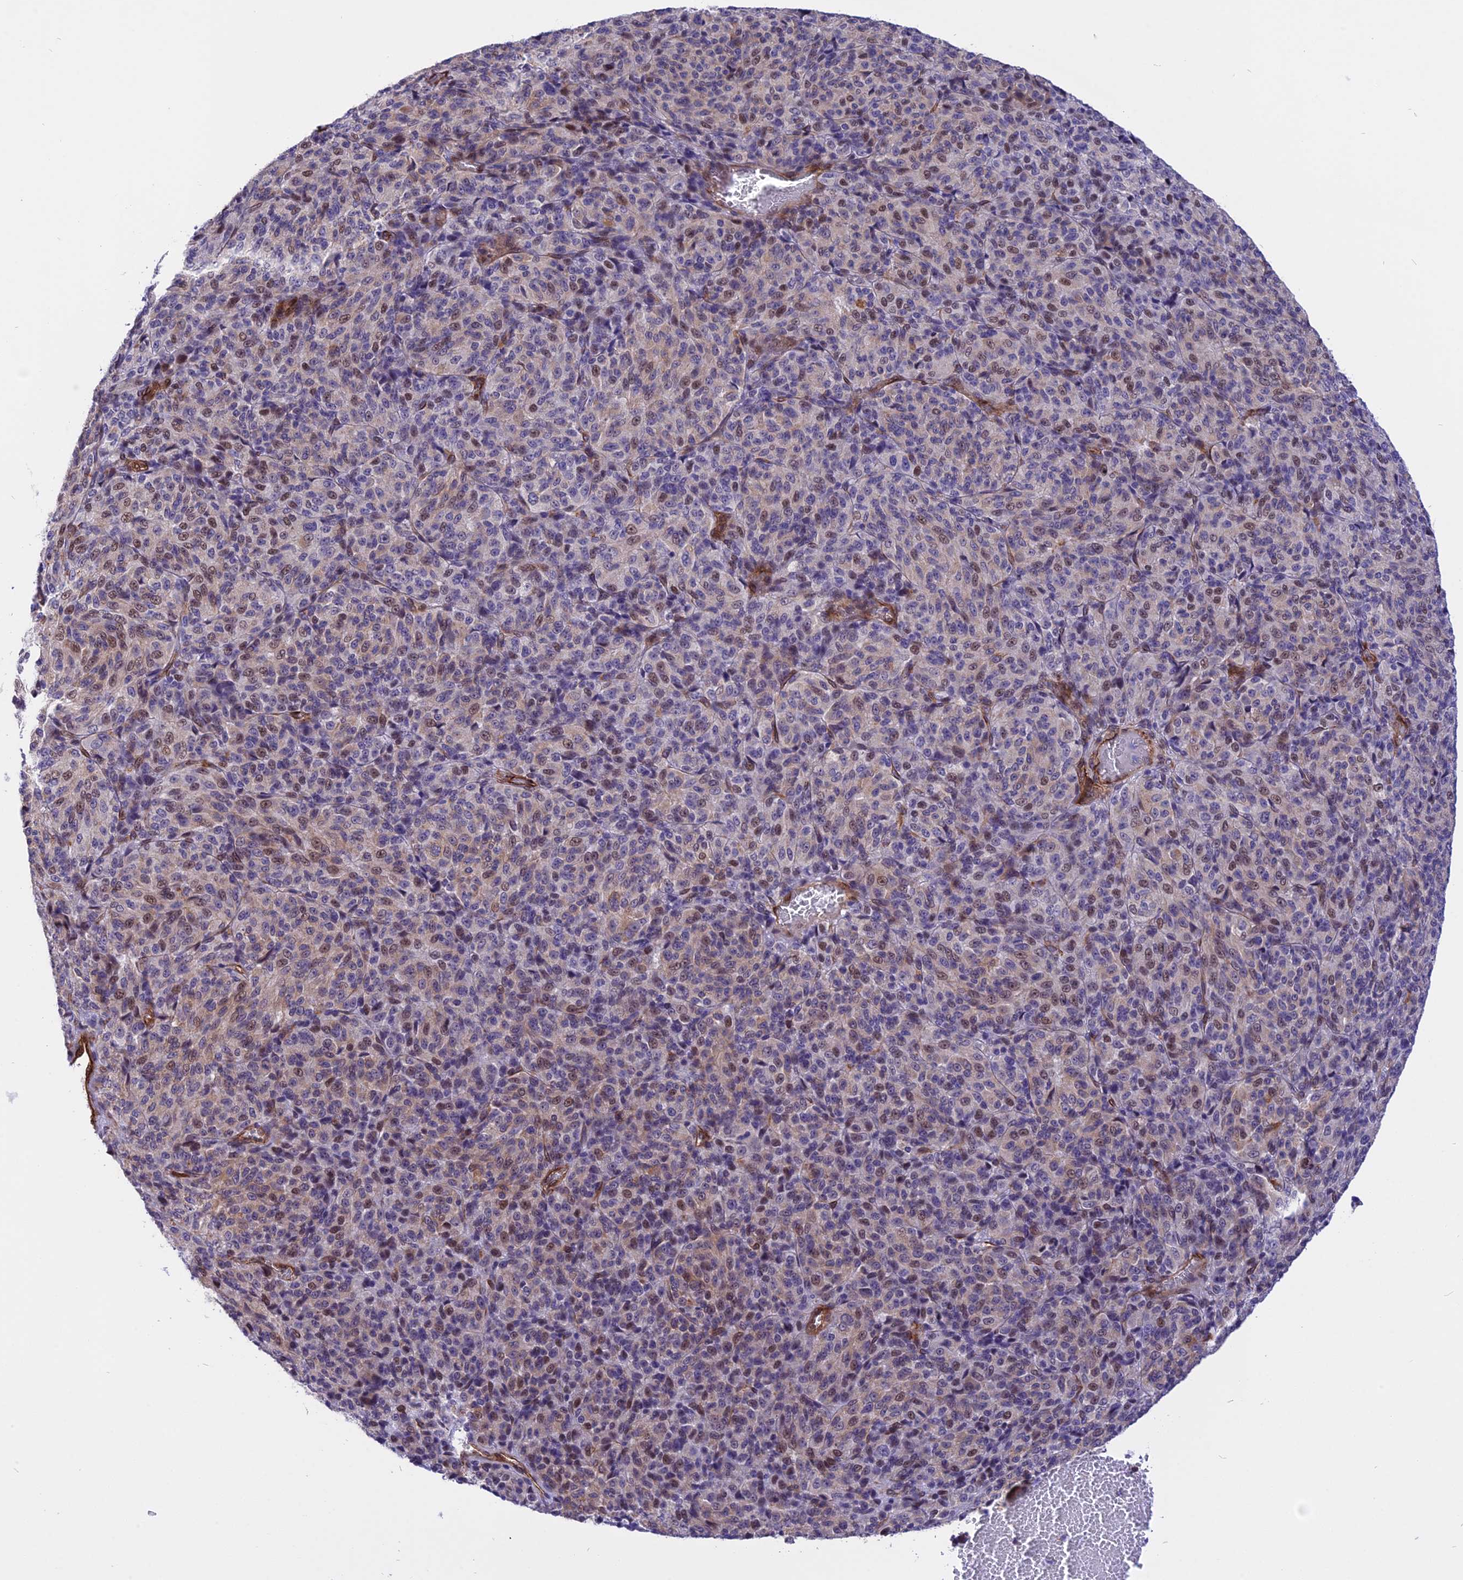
{"staining": {"intensity": "weak", "quantity": "25%-75%", "location": "nuclear"}, "tissue": "melanoma", "cell_type": "Tumor cells", "image_type": "cancer", "snomed": [{"axis": "morphology", "description": "Malignant melanoma, Metastatic site"}, {"axis": "topography", "description": "Brain"}], "caption": "Protein staining of malignant melanoma (metastatic site) tissue reveals weak nuclear positivity in about 25%-75% of tumor cells.", "gene": "R3HDM4", "patient": {"sex": "female", "age": 56}}